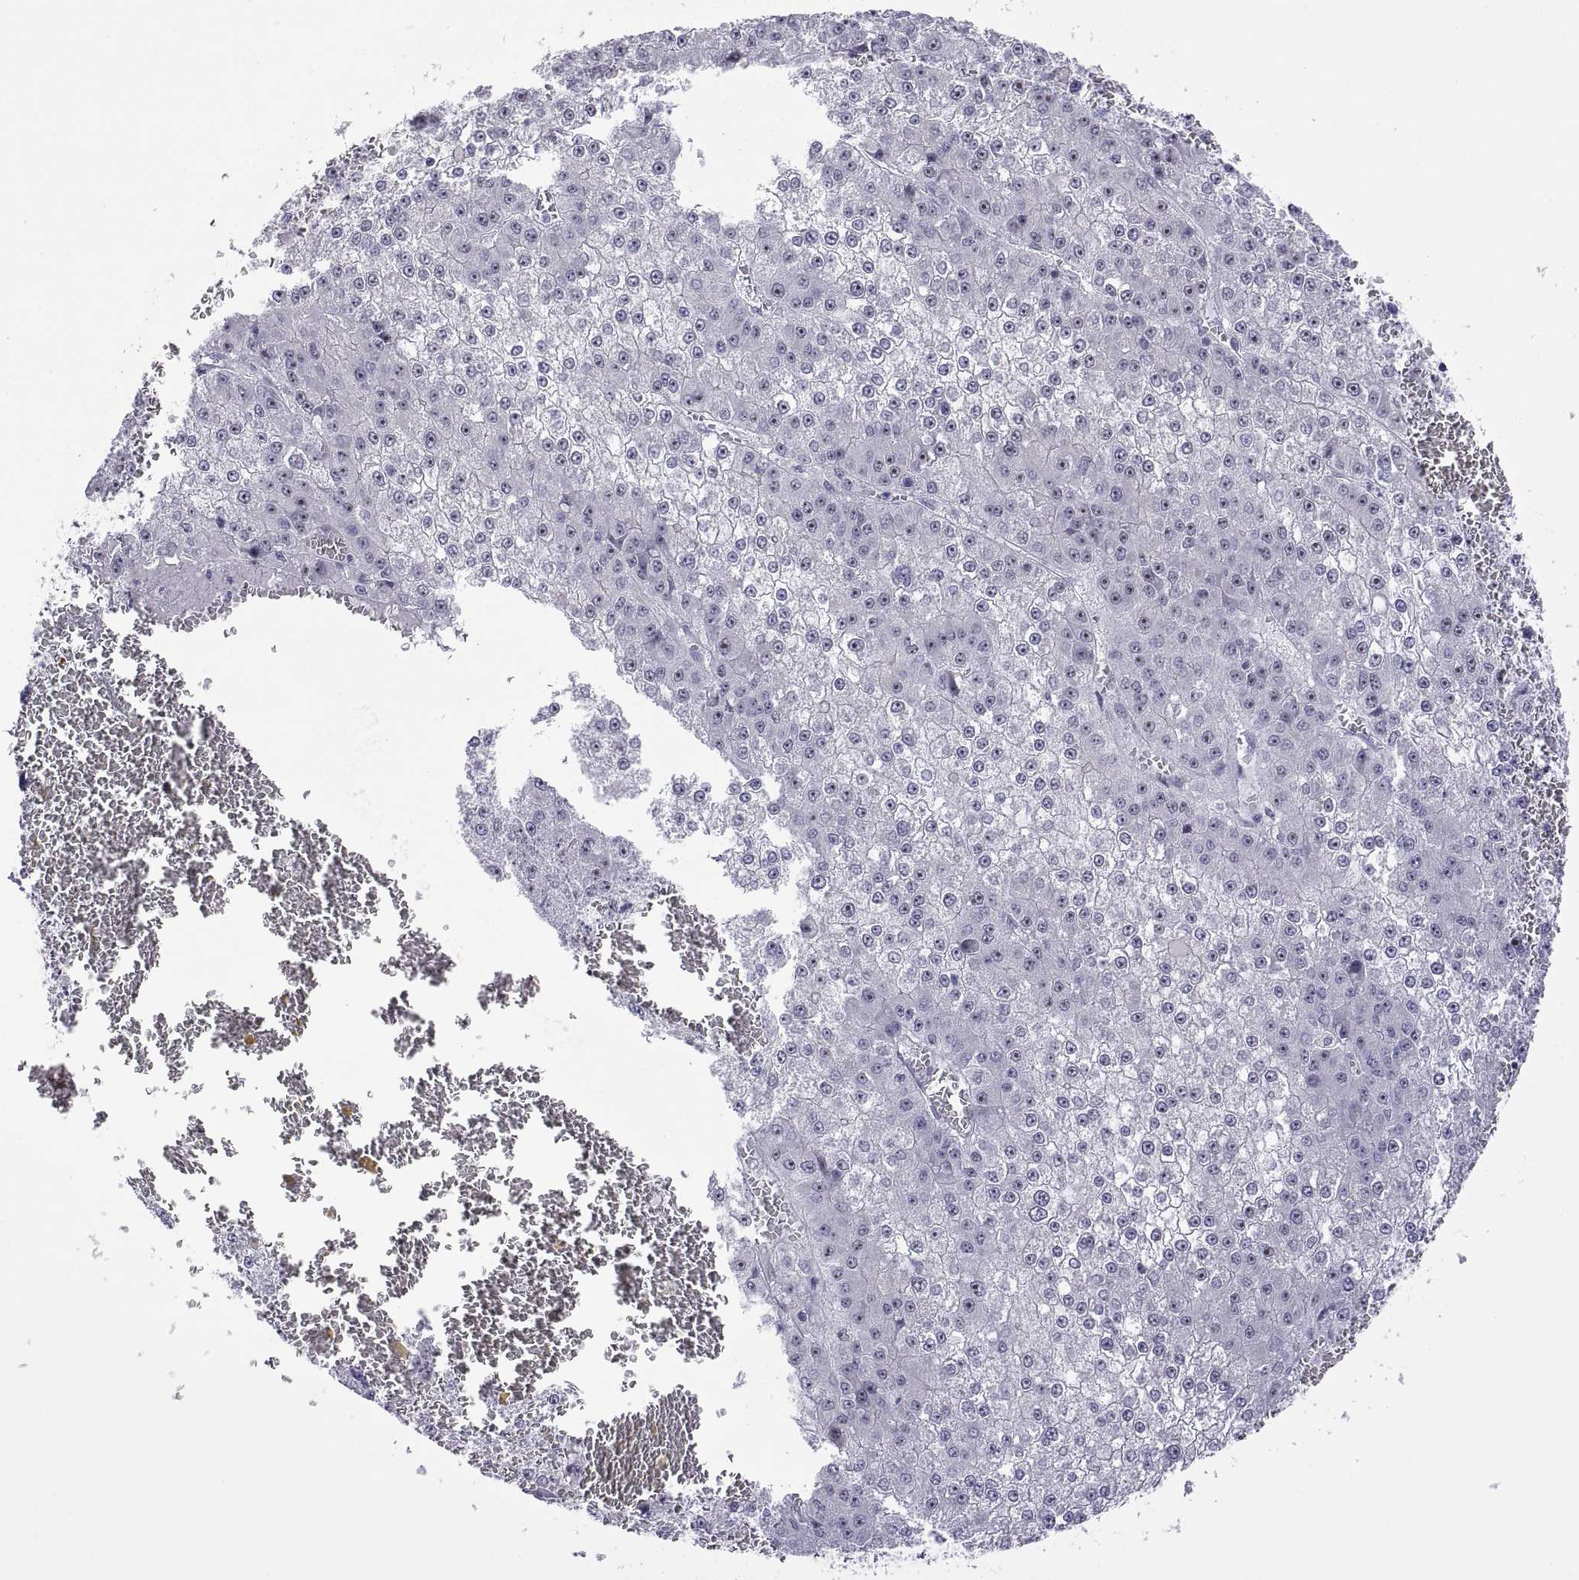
{"staining": {"intensity": "negative", "quantity": "none", "location": "none"}, "tissue": "liver cancer", "cell_type": "Tumor cells", "image_type": "cancer", "snomed": [{"axis": "morphology", "description": "Carcinoma, Hepatocellular, NOS"}, {"axis": "topography", "description": "Liver"}], "caption": "Immunohistochemistry (IHC) of liver hepatocellular carcinoma exhibits no staining in tumor cells.", "gene": "VSX2", "patient": {"sex": "female", "age": 73}}